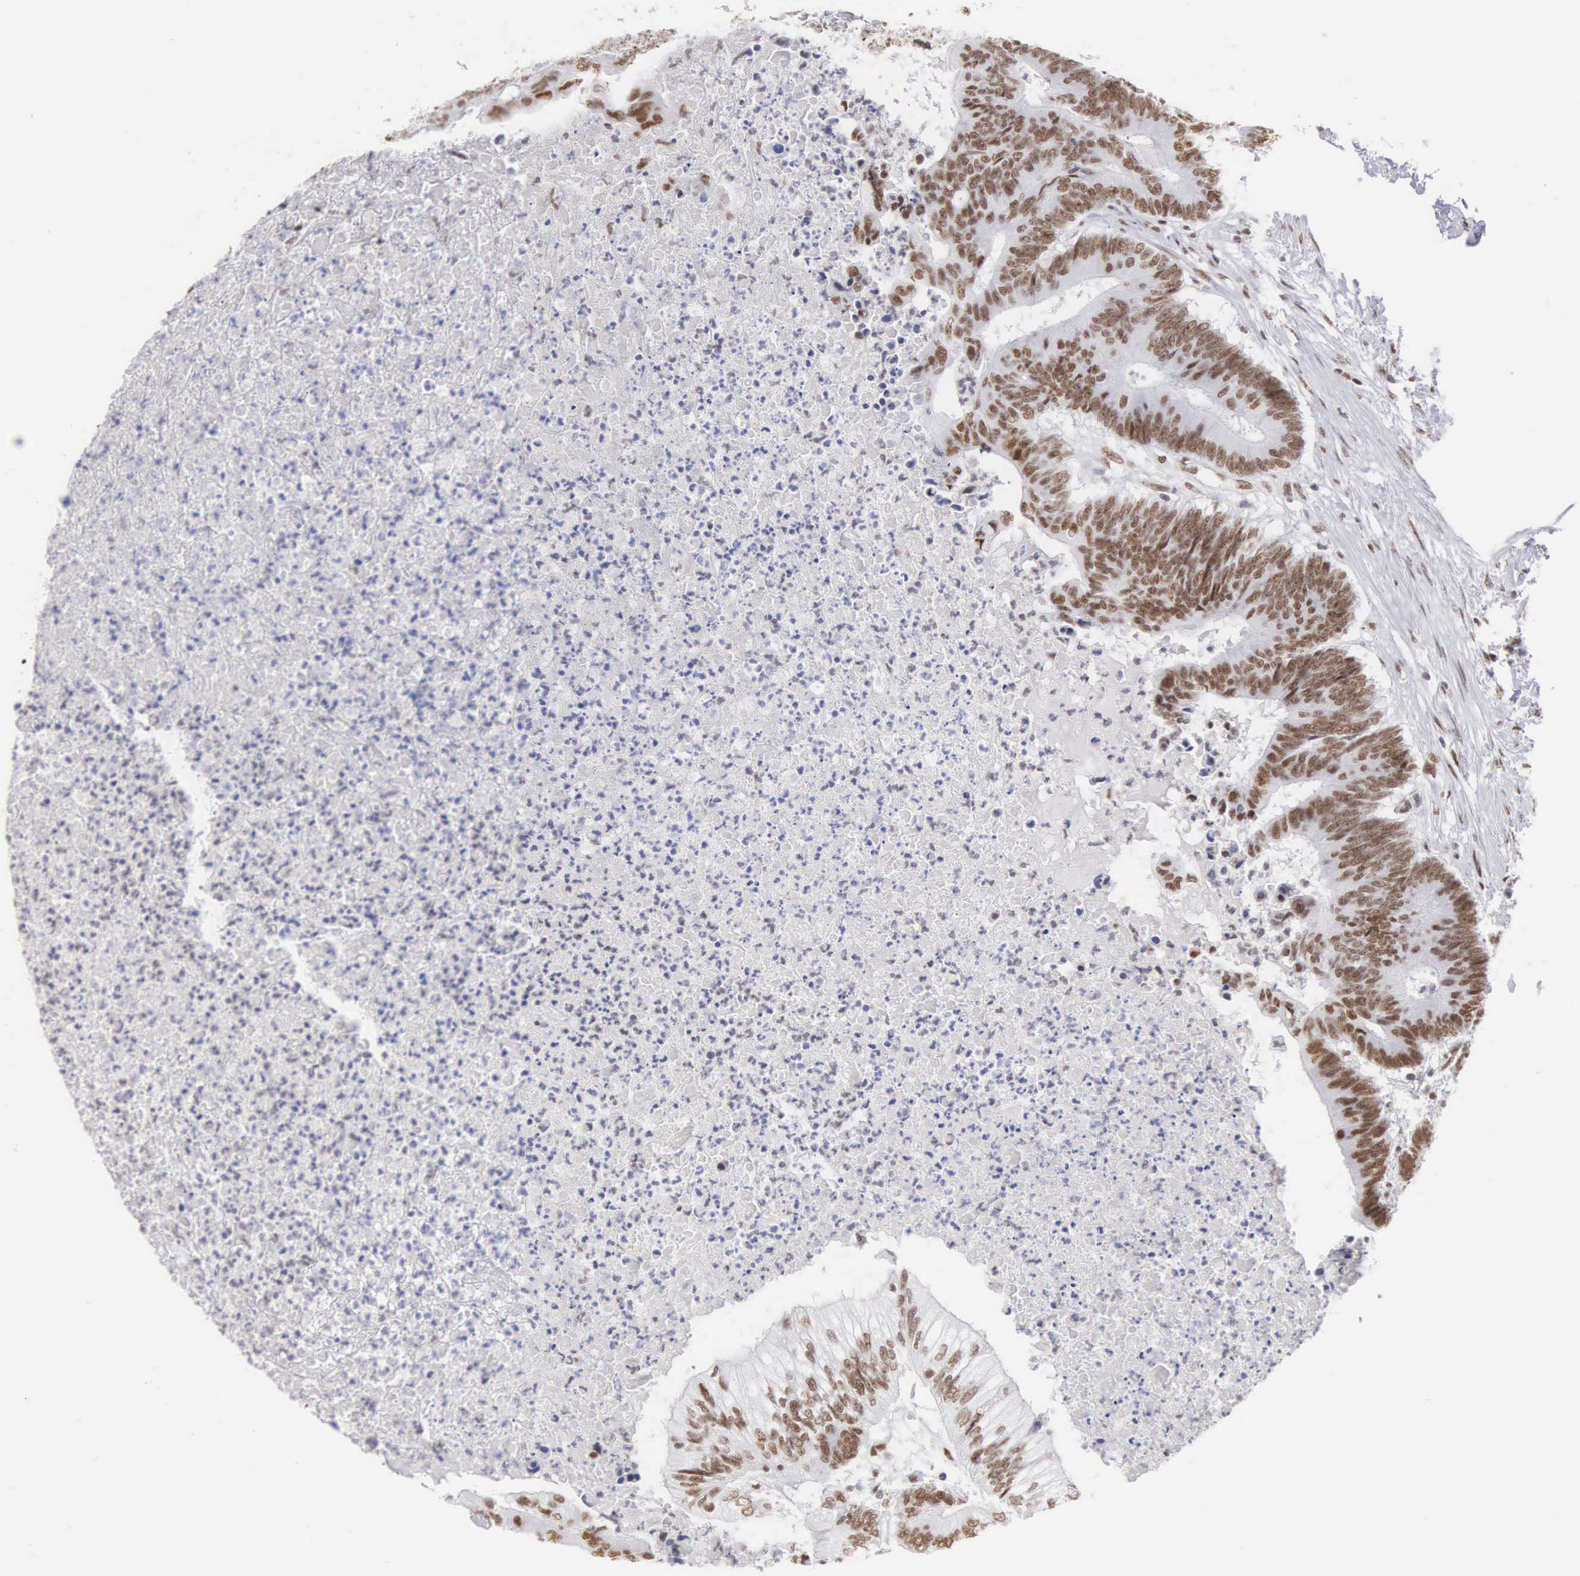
{"staining": {"intensity": "strong", "quantity": ">75%", "location": "nuclear"}, "tissue": "colorectal cancer", "cell_type": "Tumor cells", "image_type": "cancer", "snomed": [{"axis": "morphology", "description": "Adenocarcinoma, NOS"}, {"axis": "topography", "description": "Colon"}], "caption": "Human colorectal cancer stained with a brown dye reveals strong nuclear positive positivity in approximately >75% of tumor cells.", "gene": "CSTF2", "patient": {"sex": "male", "age": 65}}